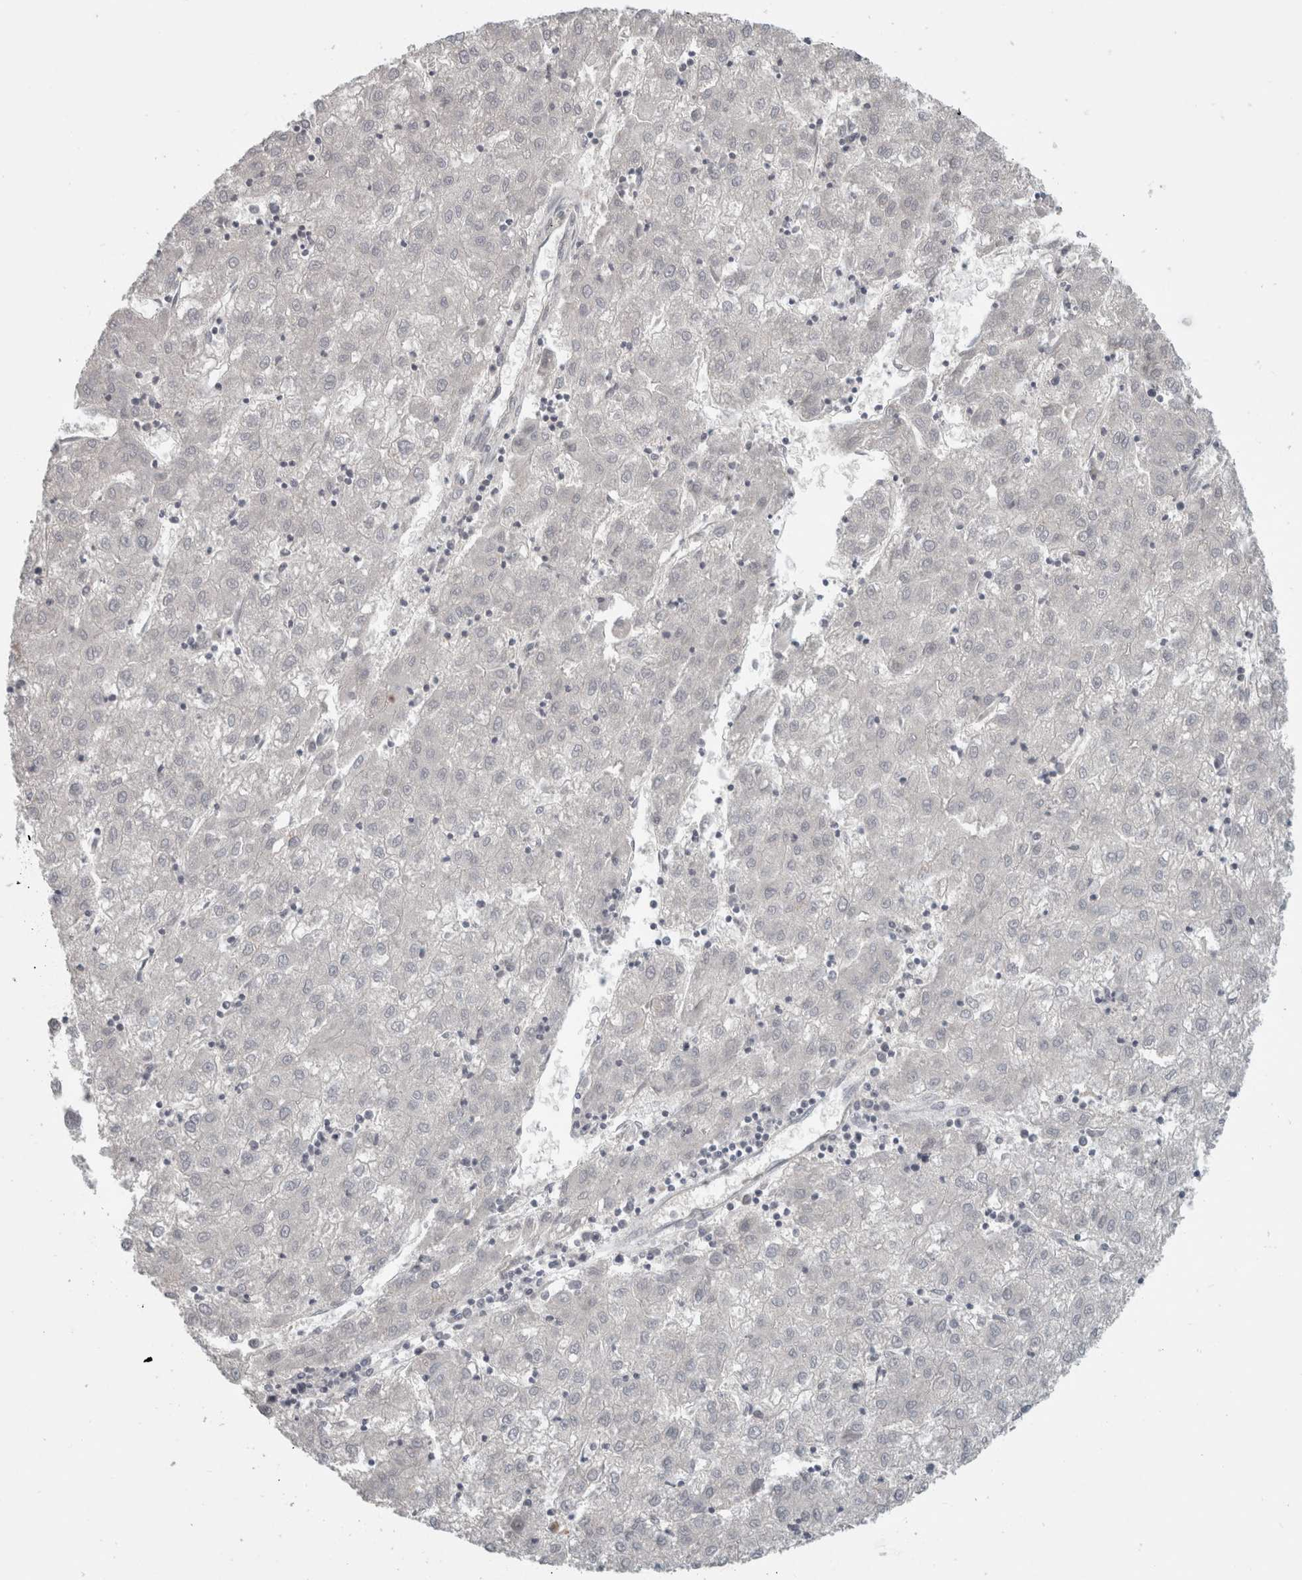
{"staining": {"intensity": "negative", "quantity": "none", "location": "none"}, "tissue": "liver cancer", "cell_type": "Tumor cells", "image_type": "cancer", "snomed": [{"axis": "morphology", "description": "Carcinoma, Hepatocellular, NOS"}, {"axis": "topography", "description": "Liver"}], "caption": "Immunohistochemical staining of liver hepatocellular carcinoma exhibits no significant staining in tumor cells. The staining is performed using DAB brown chromogen with nuclei counter-stained in using hematoxylin.", "gene": "RASAL2", "patient": {"sex": "male", "age": 72}}